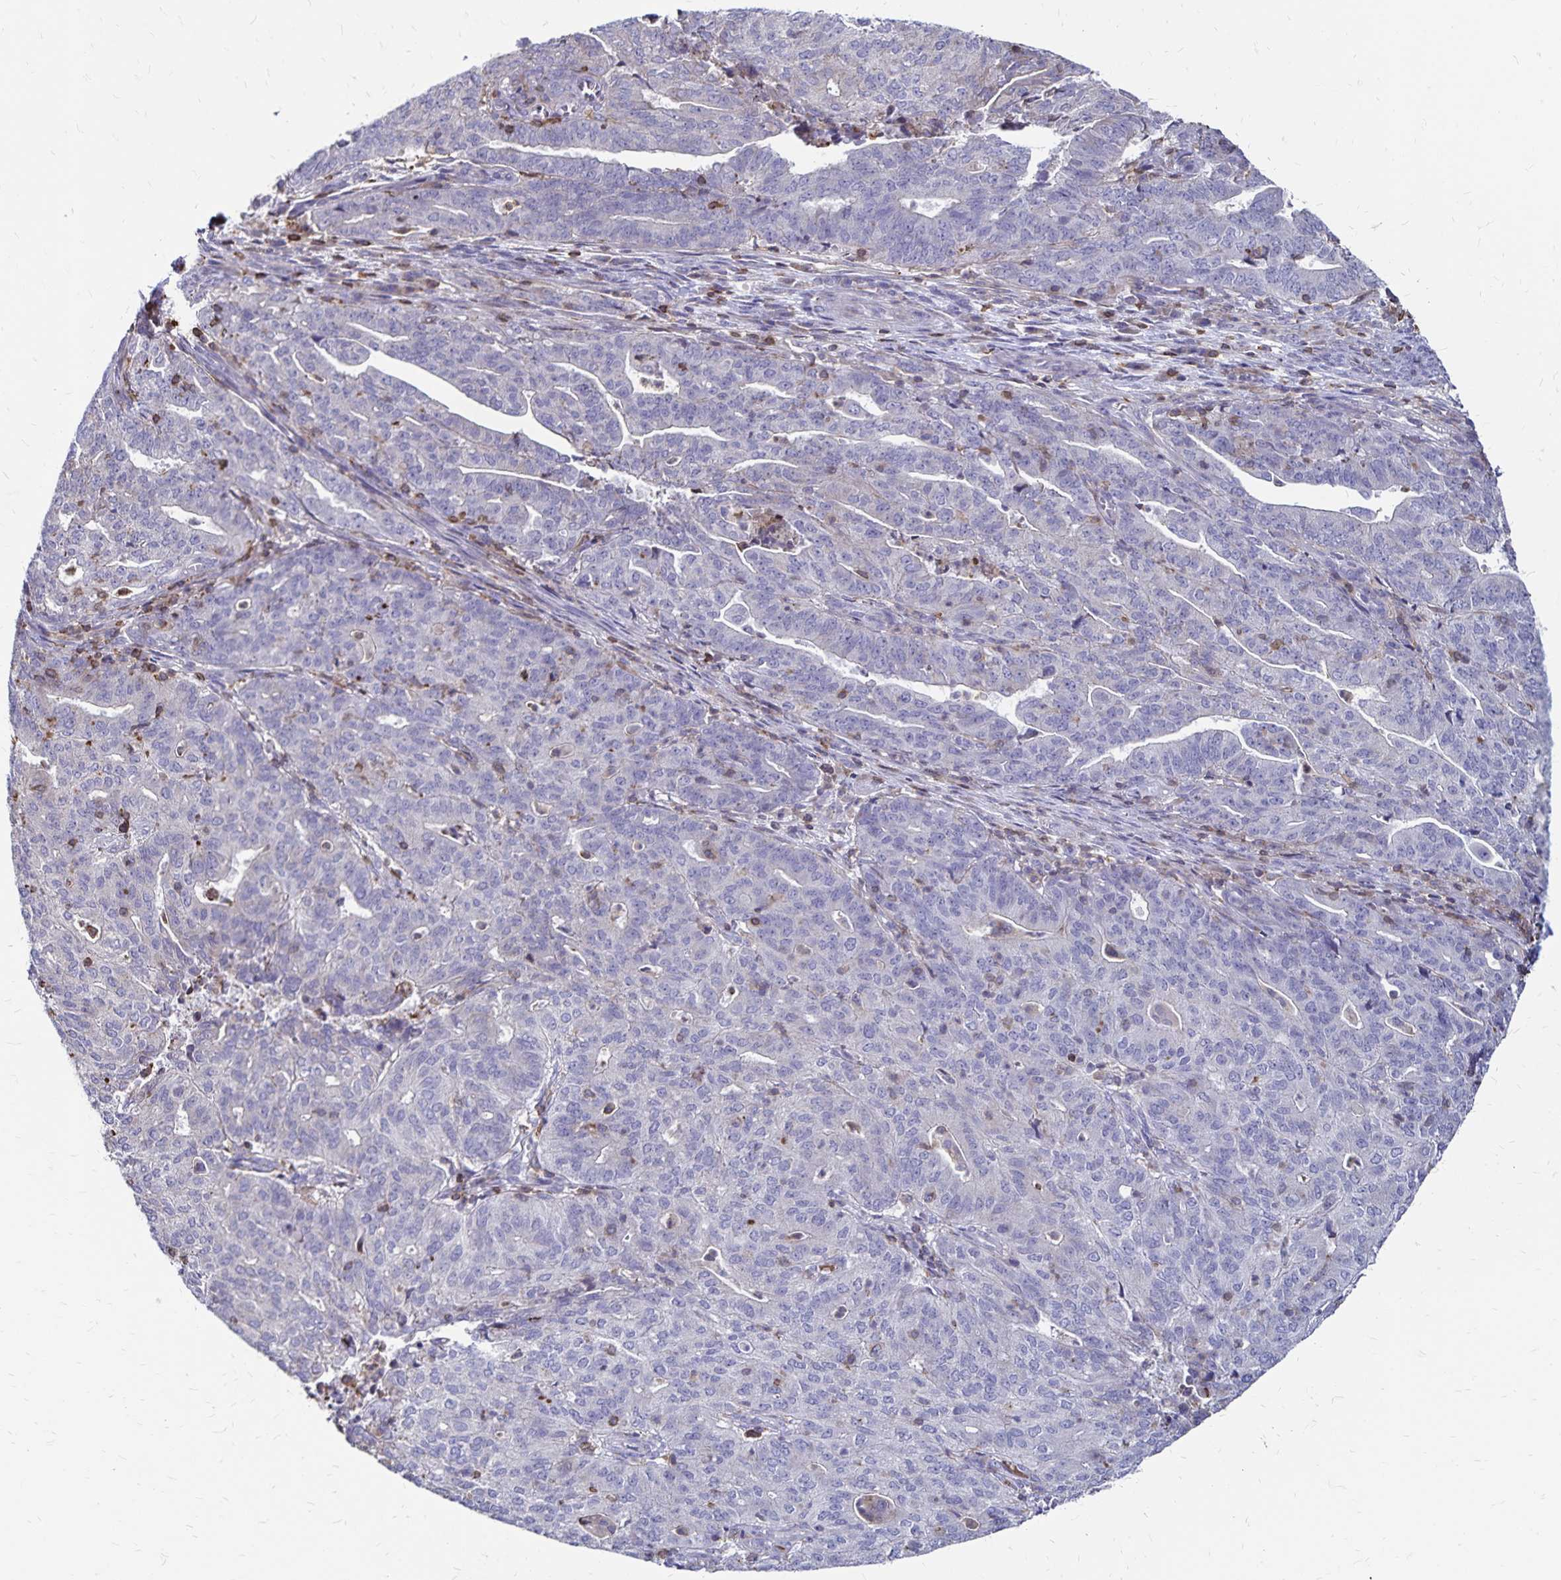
{"staining": {"intensity": "negative", "quantity": "none", "location": "none"}, "tissue": "endometrial cancer", "cell_type": "Tumor cells", "image_type": "cancer", "snomed": [{"axis": "morphology", "description": "Adenocarcinoma, NOS"}, {"axis": "topography", "description": "Endometrium"}], "caption": "Endometrial cancer (adenocarcinoma) was stained to show a protein in brown. There is no significant staining in tumor cells. (Brightfield microscopy of DAB IHC at high magnification).", "gene": "NAGPA", "patient": {"sex": "female", "age": 82}}